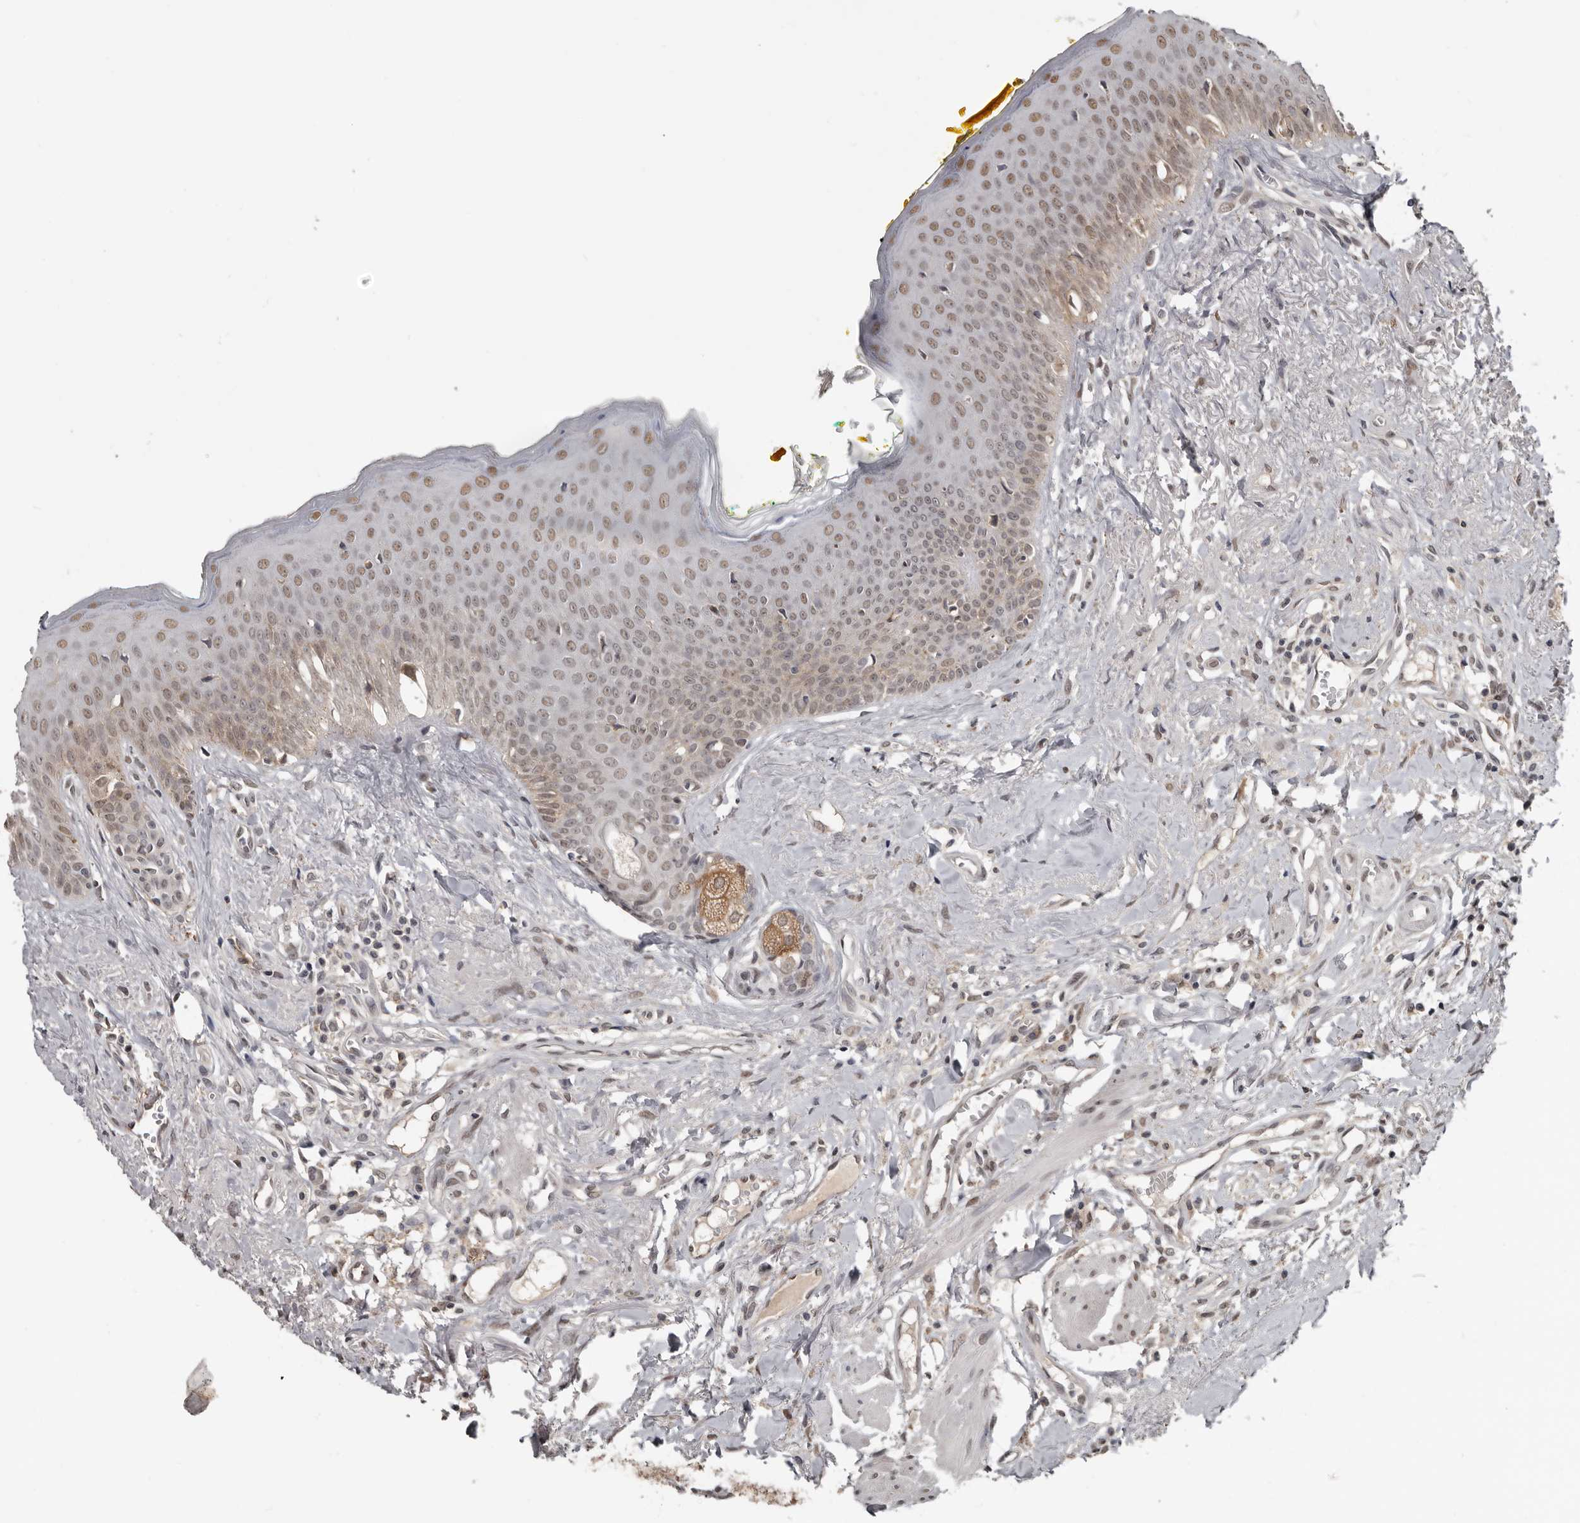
{"staining": {"intensity": "weak", "quantity": ">75%", "location": "cytoplasmic/membranous,nuclear"}, "tissue": "oral mucosa", "cell_type": "Squamous epithelial cells", "image_type": "normal", "snomed": [{"axis": "morphology", "description": "Normal tissue, NOS"}, {"axis": "topography", "description": "Oral tissue"}], "caption": "Protein staining of benign oral mucosa demonstrates weak cytoplasmic/membranous,nuclear positivity in approximately >75% of squamous epithelial cells. (DAB (3,3'-diaminobenzidine) = brown stain, brightfield microscopy at high magnification).", "gene": "MOGAT2", "patient": {"sex": "female", "age": 70}}